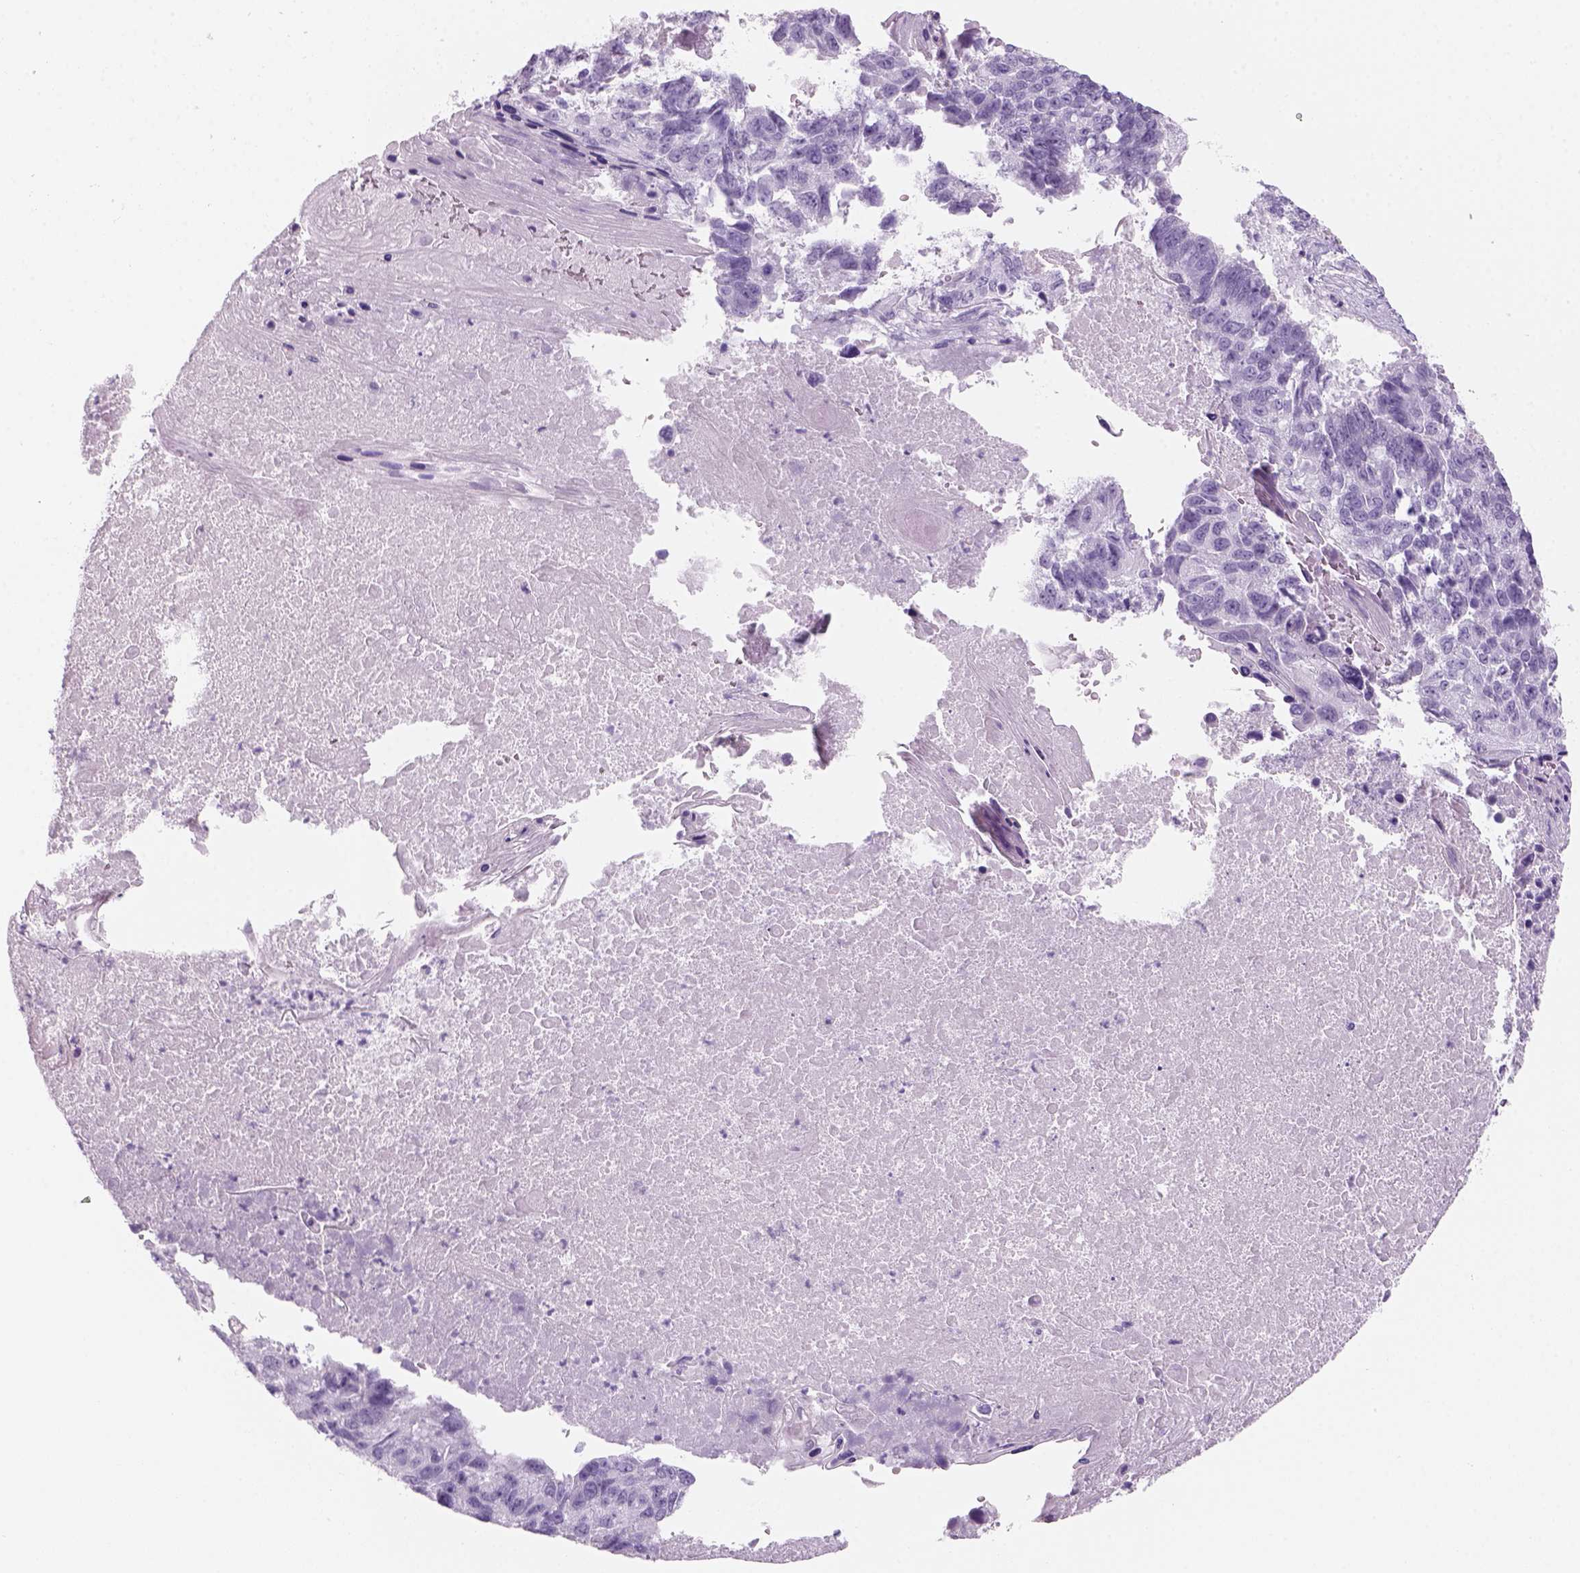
{"staining": {"intensity": "negative", "quantity": "none", "location": "none"}, "tissue": "lung cancer", "cell_type": "Tumor cells", "image_type": "cancer", "snomed": [{"axis": "morphology", "description": "Squamous cell carcinoma, NOS"}, {"axis": "topography", "description": "Lung"}], "caption": "Immunohistochemistry photomicrograph of neoplastic tissue: lung cancer (squamous cell carcinoma) stained with DAB (3,3'-diaminobenzidine) demonstrates no significant protein expression in tumor cells.", "gene": "KRTAP11-1", "patient": {"sex": "male", "age": 73}}